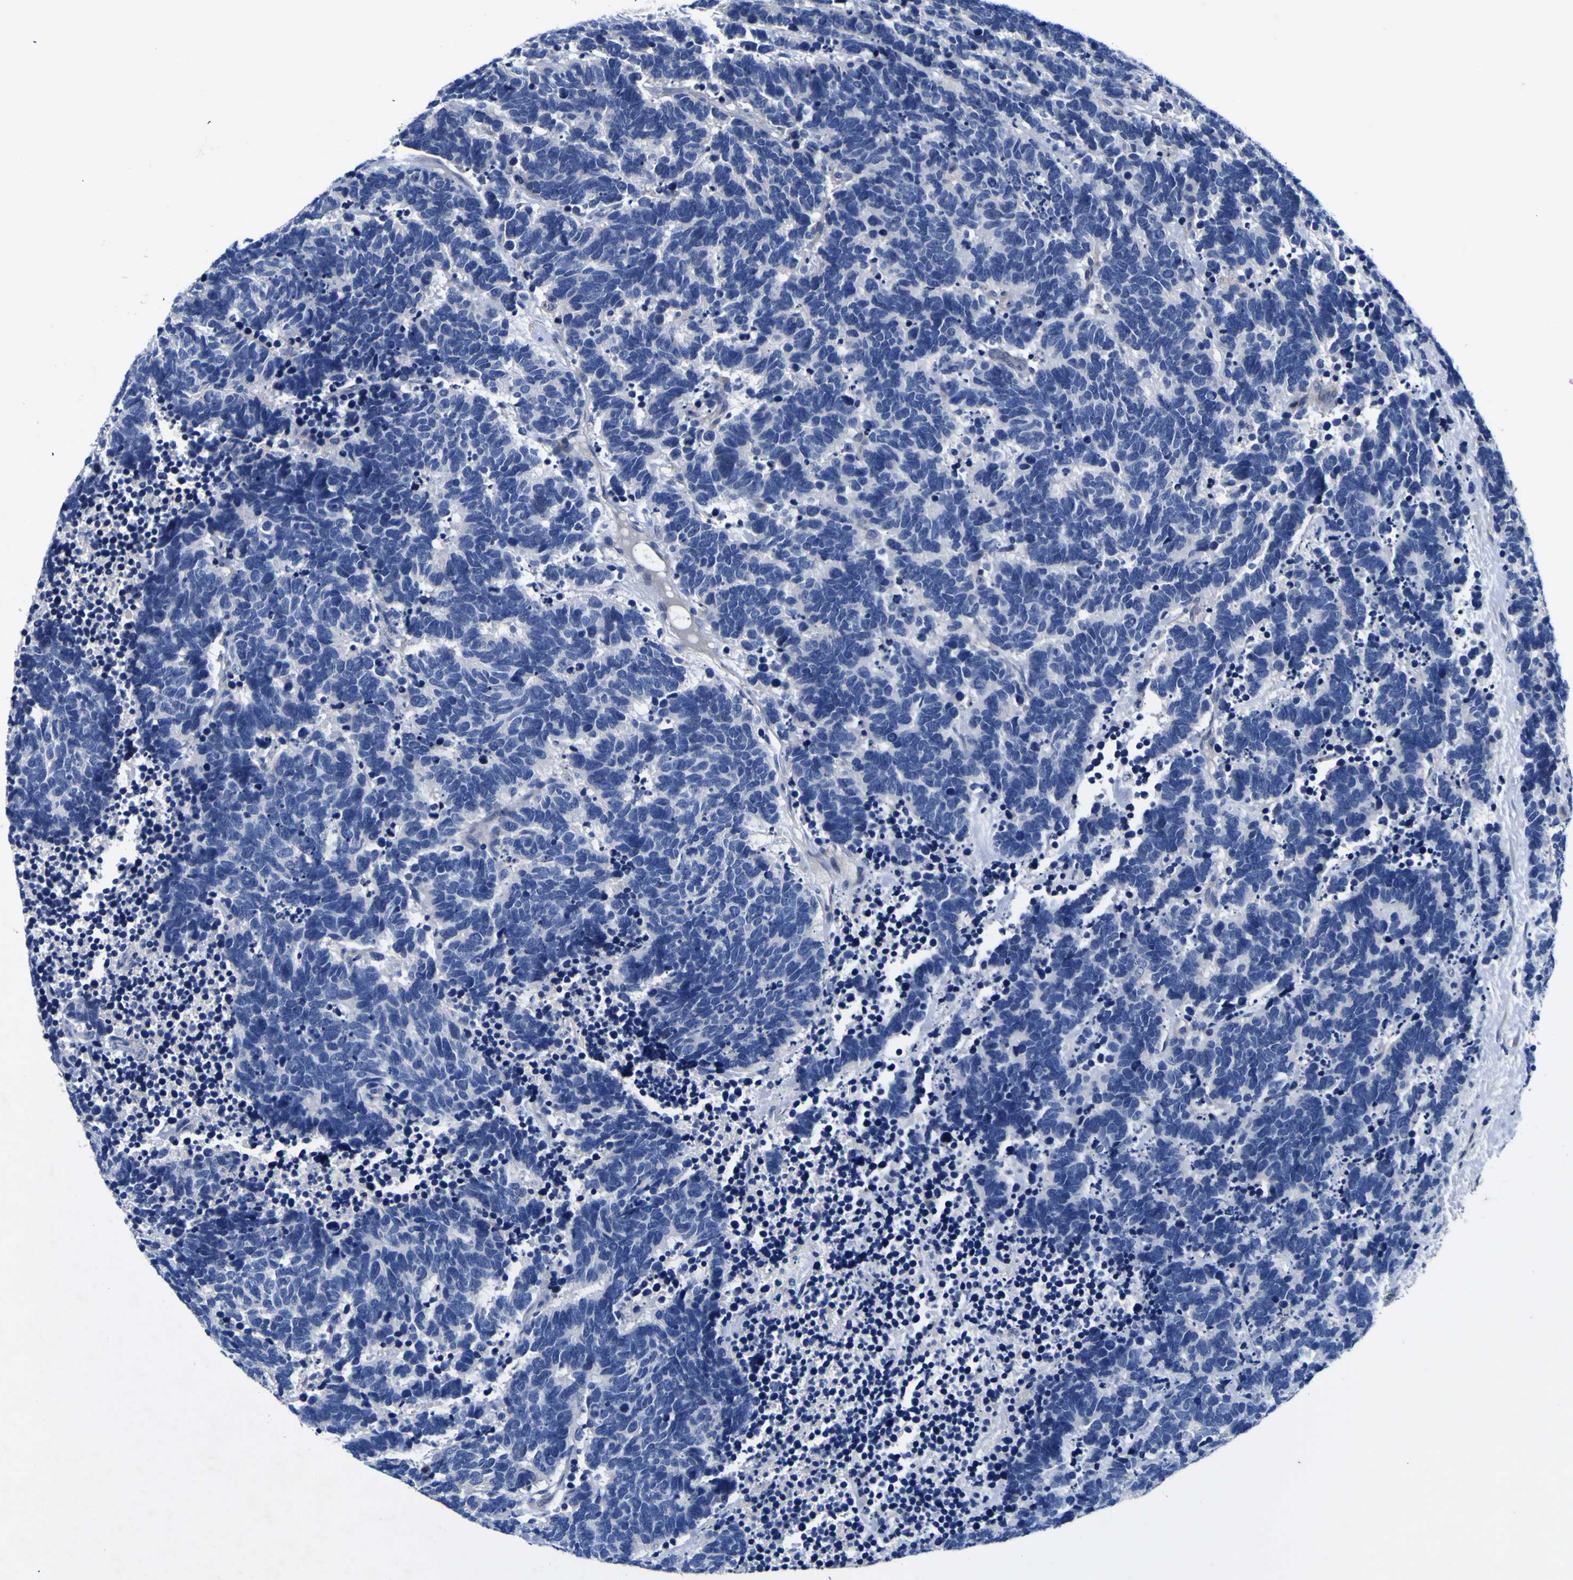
{"staining": {"intensity": "negative", "quantity": "none", "location": "none"}, "tissue": "carcinoid", "cell_type": "Tumor cells", "image_type": "cancer", "snomed": [{"axis": "morphology", "description": "Carcinoma, NOS"}, {"axis": "morphology", "description": "Carcinoid, malignant, NOS"}, {"axis": "topography", "description": "Urinary bladder"}], "caption": "Micrograph shows no protein expression in tumor cells of carcinoma tissue. (Stains: DAB immunohistochemistry with hematoxylin counter stain, Microscopy: brightfield microscopy at high magnification).", "gene": "VASN", "patient": {"sex": "male", "age": 57}}